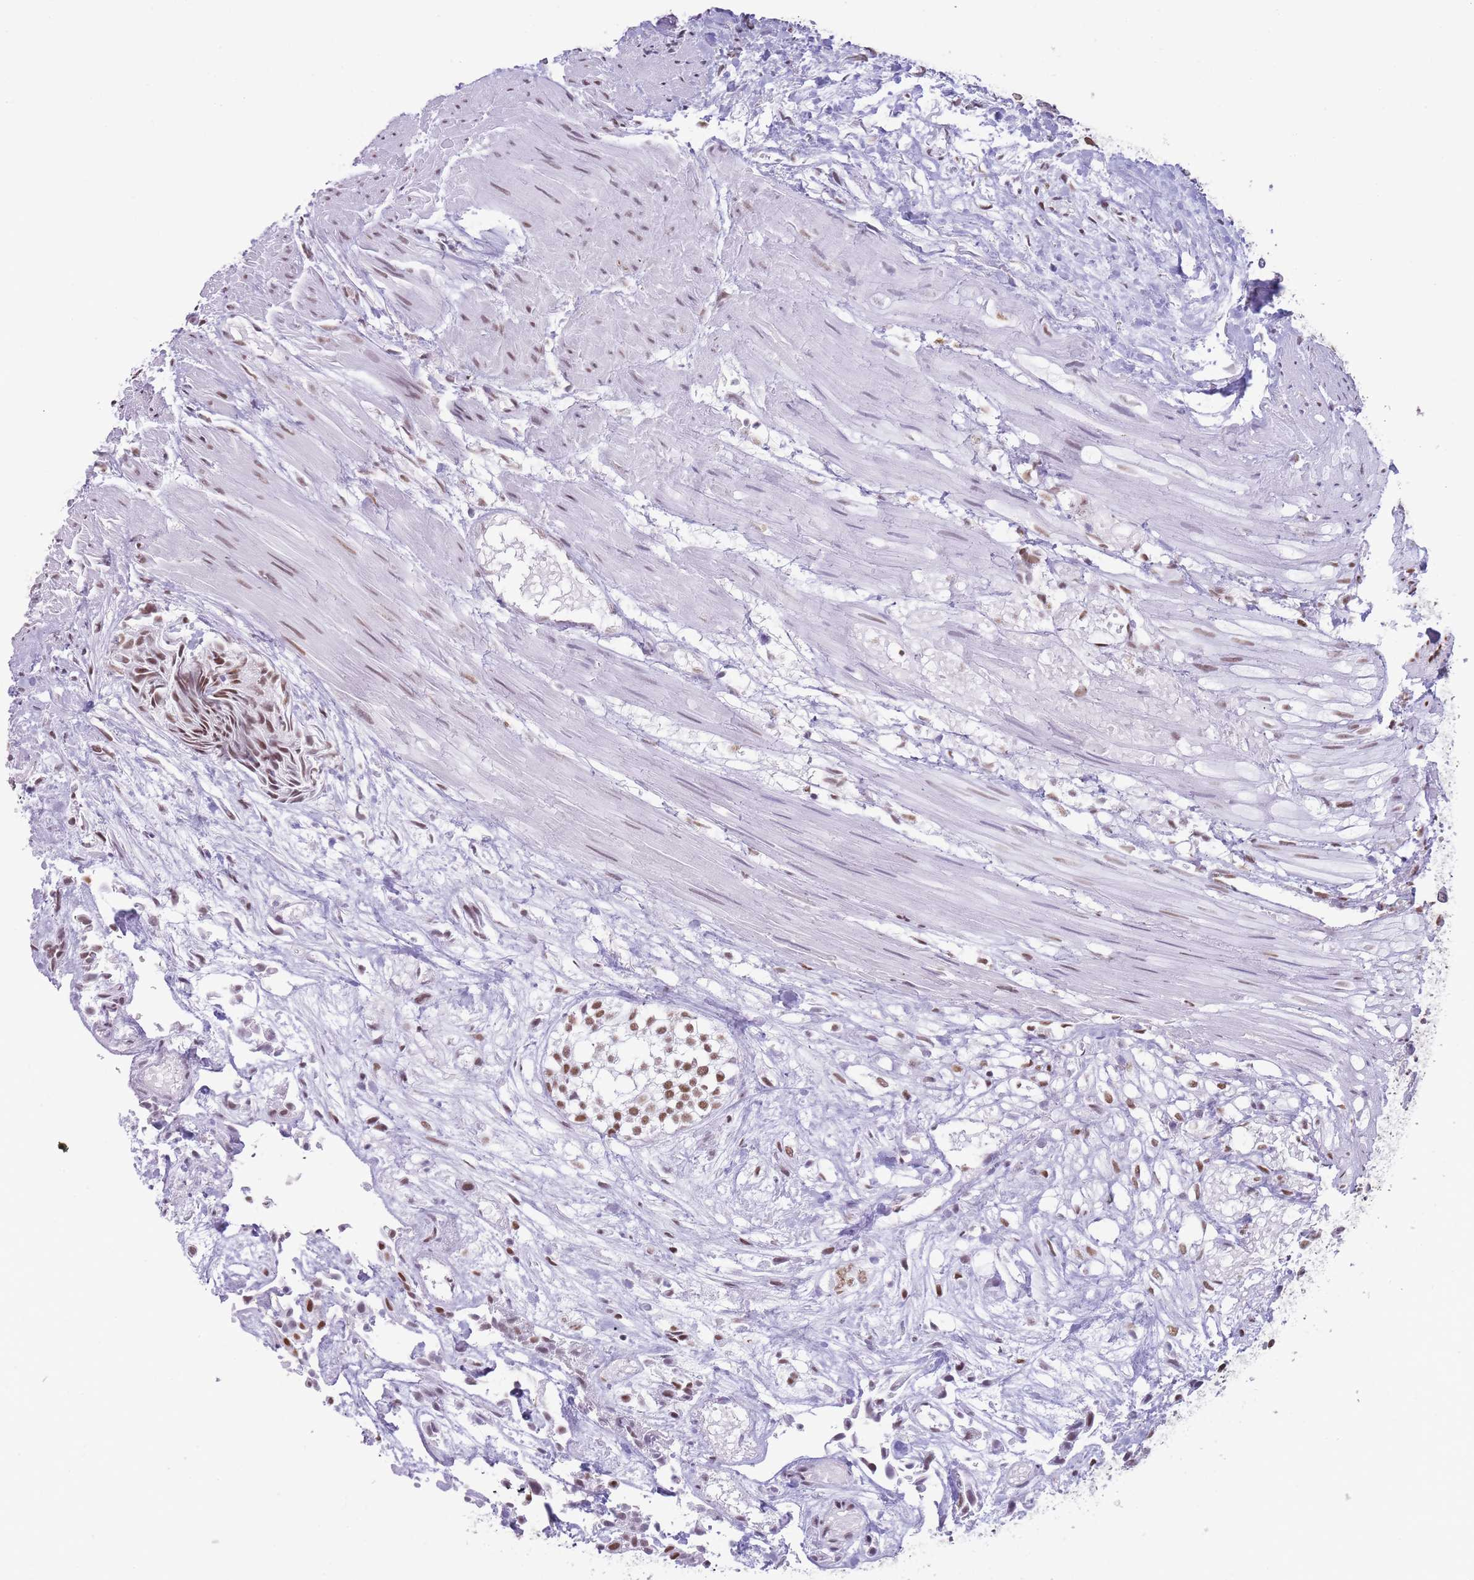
{"staining": {"intensity": "moderate", "quantity": ">75%", "location": "nuclear"}, "tissue": "urothelial cancer", "cell_type": "Tumor cells", "image_type": "cancer", "snomed": [{"axis": "morphology", "description": "Urothelial carcinoma, High grade"}, {"axis": "topography", "description": "Urinary bladder"}], "caption": "Protein staining of urothelial cancer tissue displays moderate nuclear staining in approximately >75% of tumor cells.", "gene": "HNRNPUL1", "patient": {"sex": "male", "age": 56}}